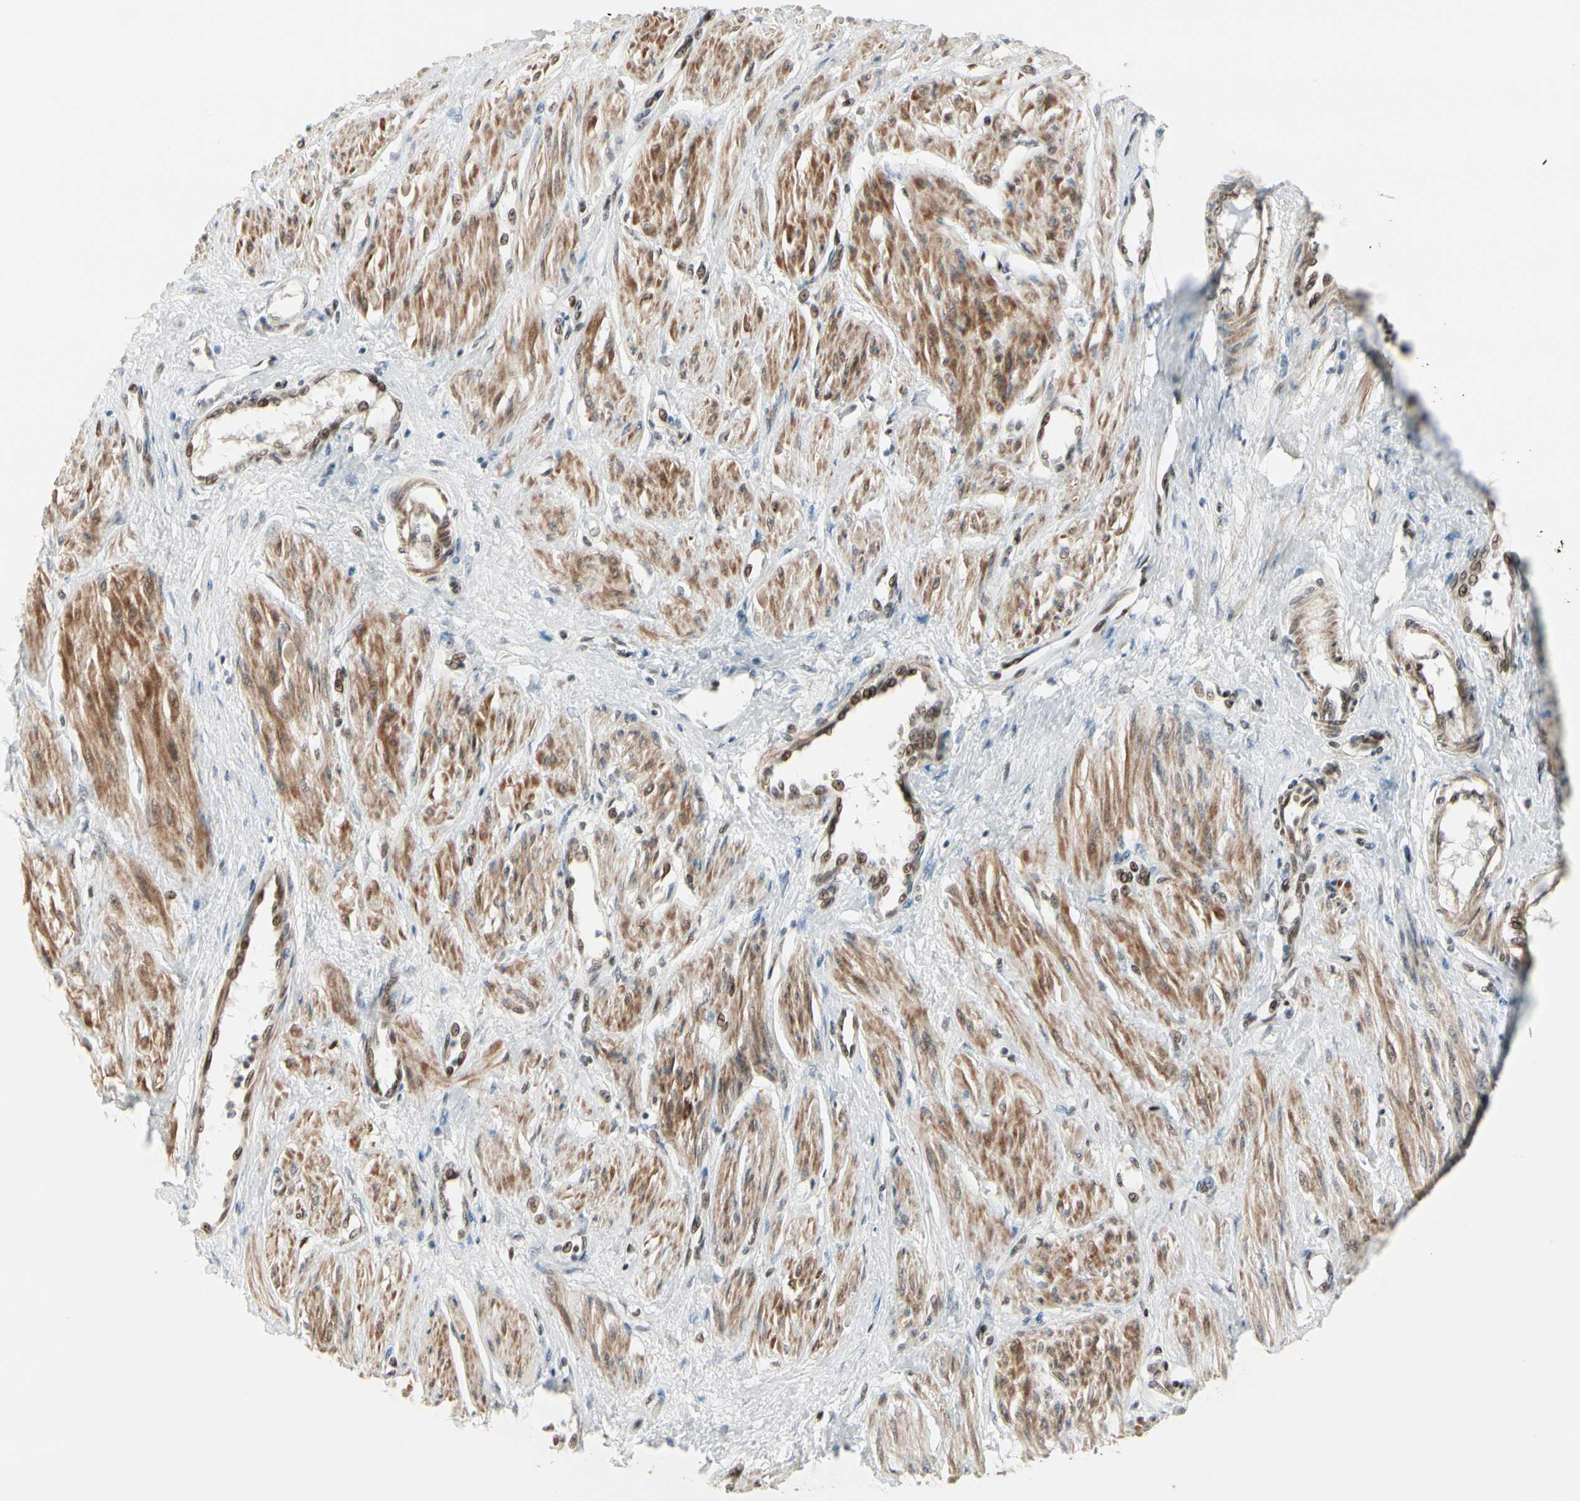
{"staining": {"intensity": "moderate", "quantity": ">75%", "location": "cytoplasmic/membranous,nuclear"}, "tissue": "smooth muscle", "cell_type": "Smooth muscle cells", "image_type": "normal", "snomed": [{"axis": "morphology", "description": "Normal tissue, NOS"}, {"axis": "topography", "description": "Smooth muscle"}, {"axis": "topography", "description": "Uterus"}], "caption": "DAB (3,3'-diaminobenzidine) immunohistochemical staining of normal human smooth muscle exhibits moderate cytoplasmic/membranous,nuclear protein staining in approximately >75% of smooth muscle cells. The staining was performed using DAB to visualize the protein expression in brown, while the nuclei were stained in blue with hematoxylin (Magnification: 20x).", "gene": "CHAMP1", "patient": {"sex": "female", "age": 39}}